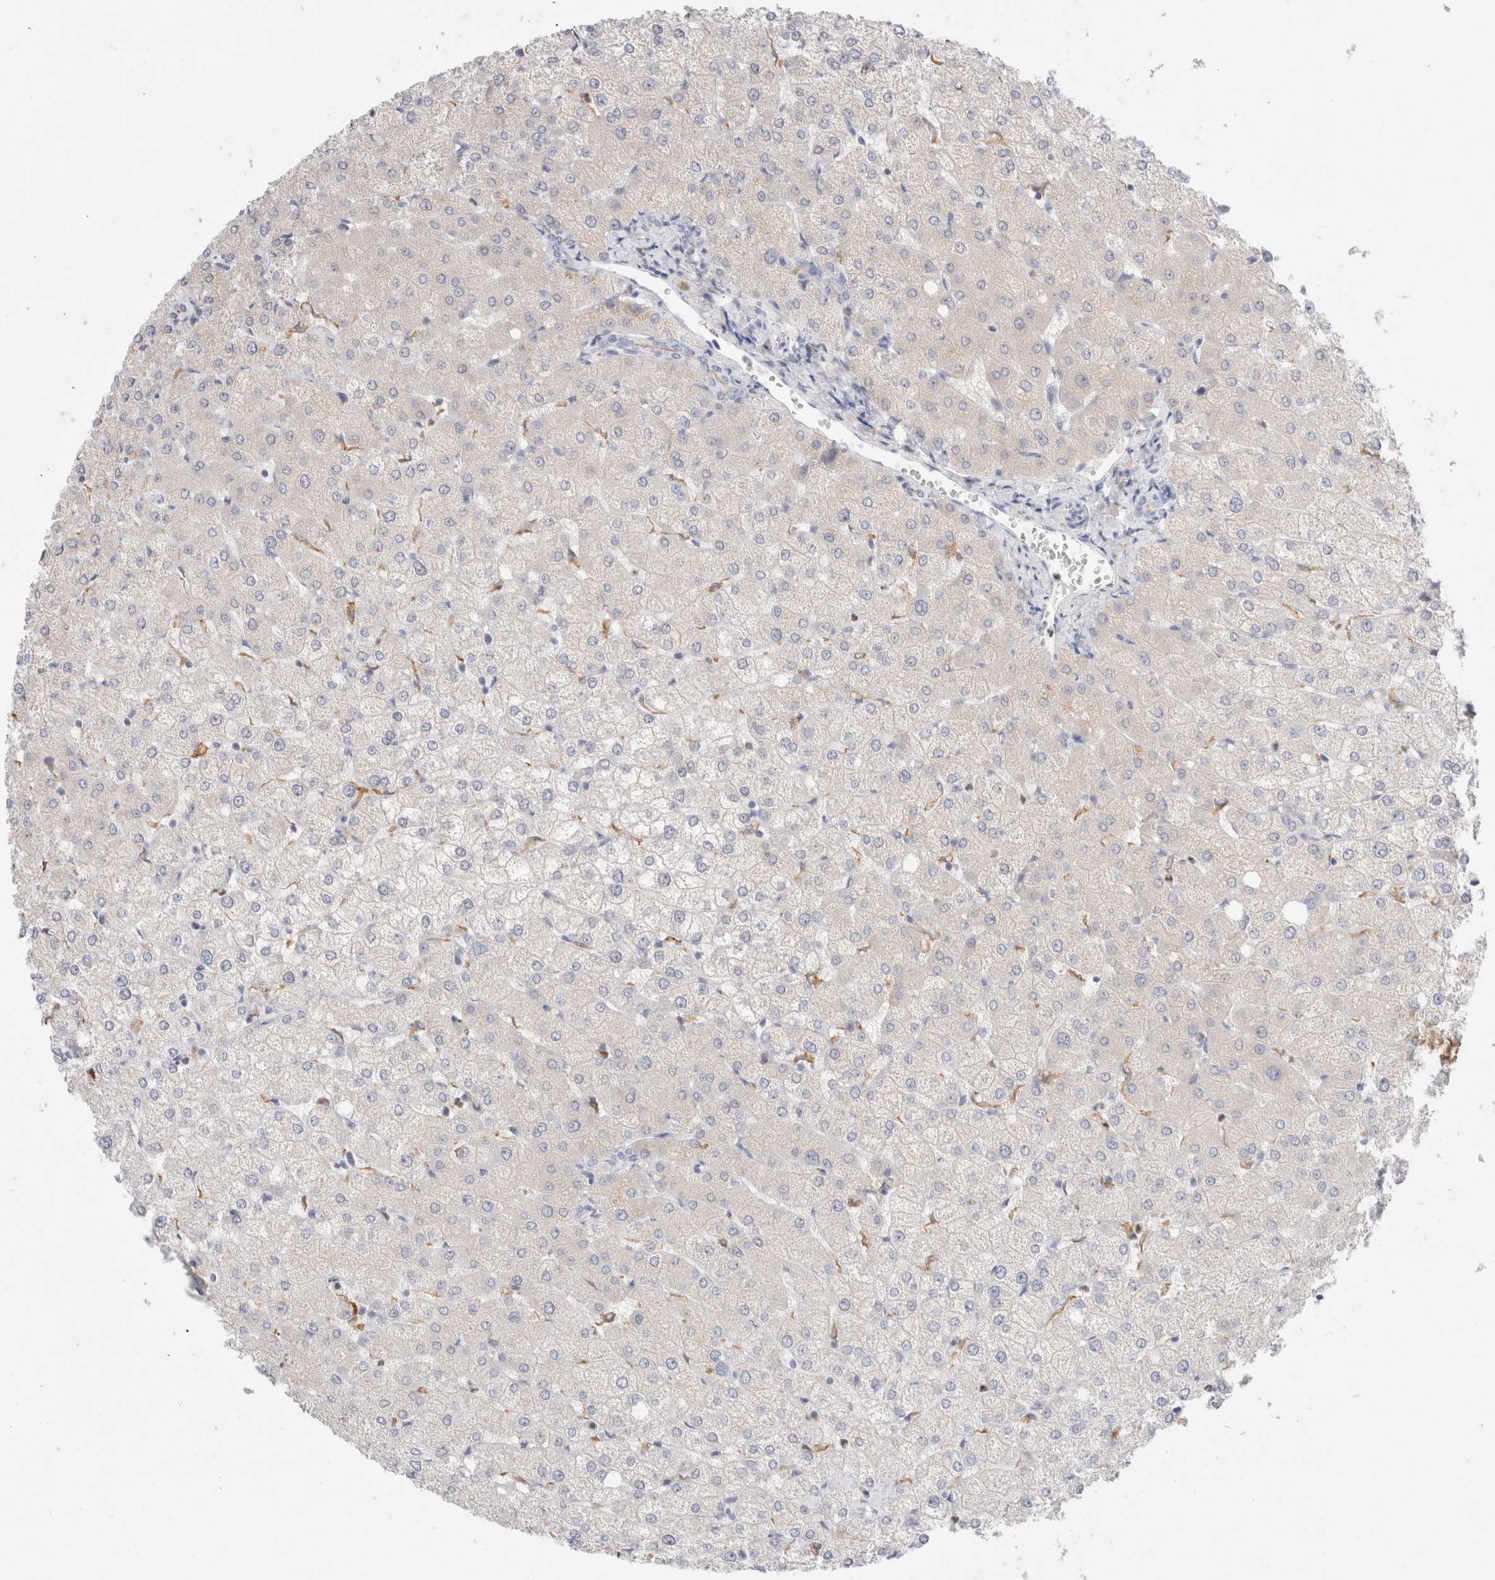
{"staining": {"intensity": "negative", "quantity": "none", "location": "none"}, "tissue": "liver", "cell_type": "Cholangiocytes", "image_type": "normal", "snomed": [{"axis": "morphology", "description": "Normal tissue, NOS"}, {"axis": "topography", "description": "Liver"}], "caption": "This is an immunohistochemistry photomicrograph of normal liver. There is no positivity in cholangiocytes.", "gene": "ADAM30", "patient": {"sex": "female", "age": 54}}